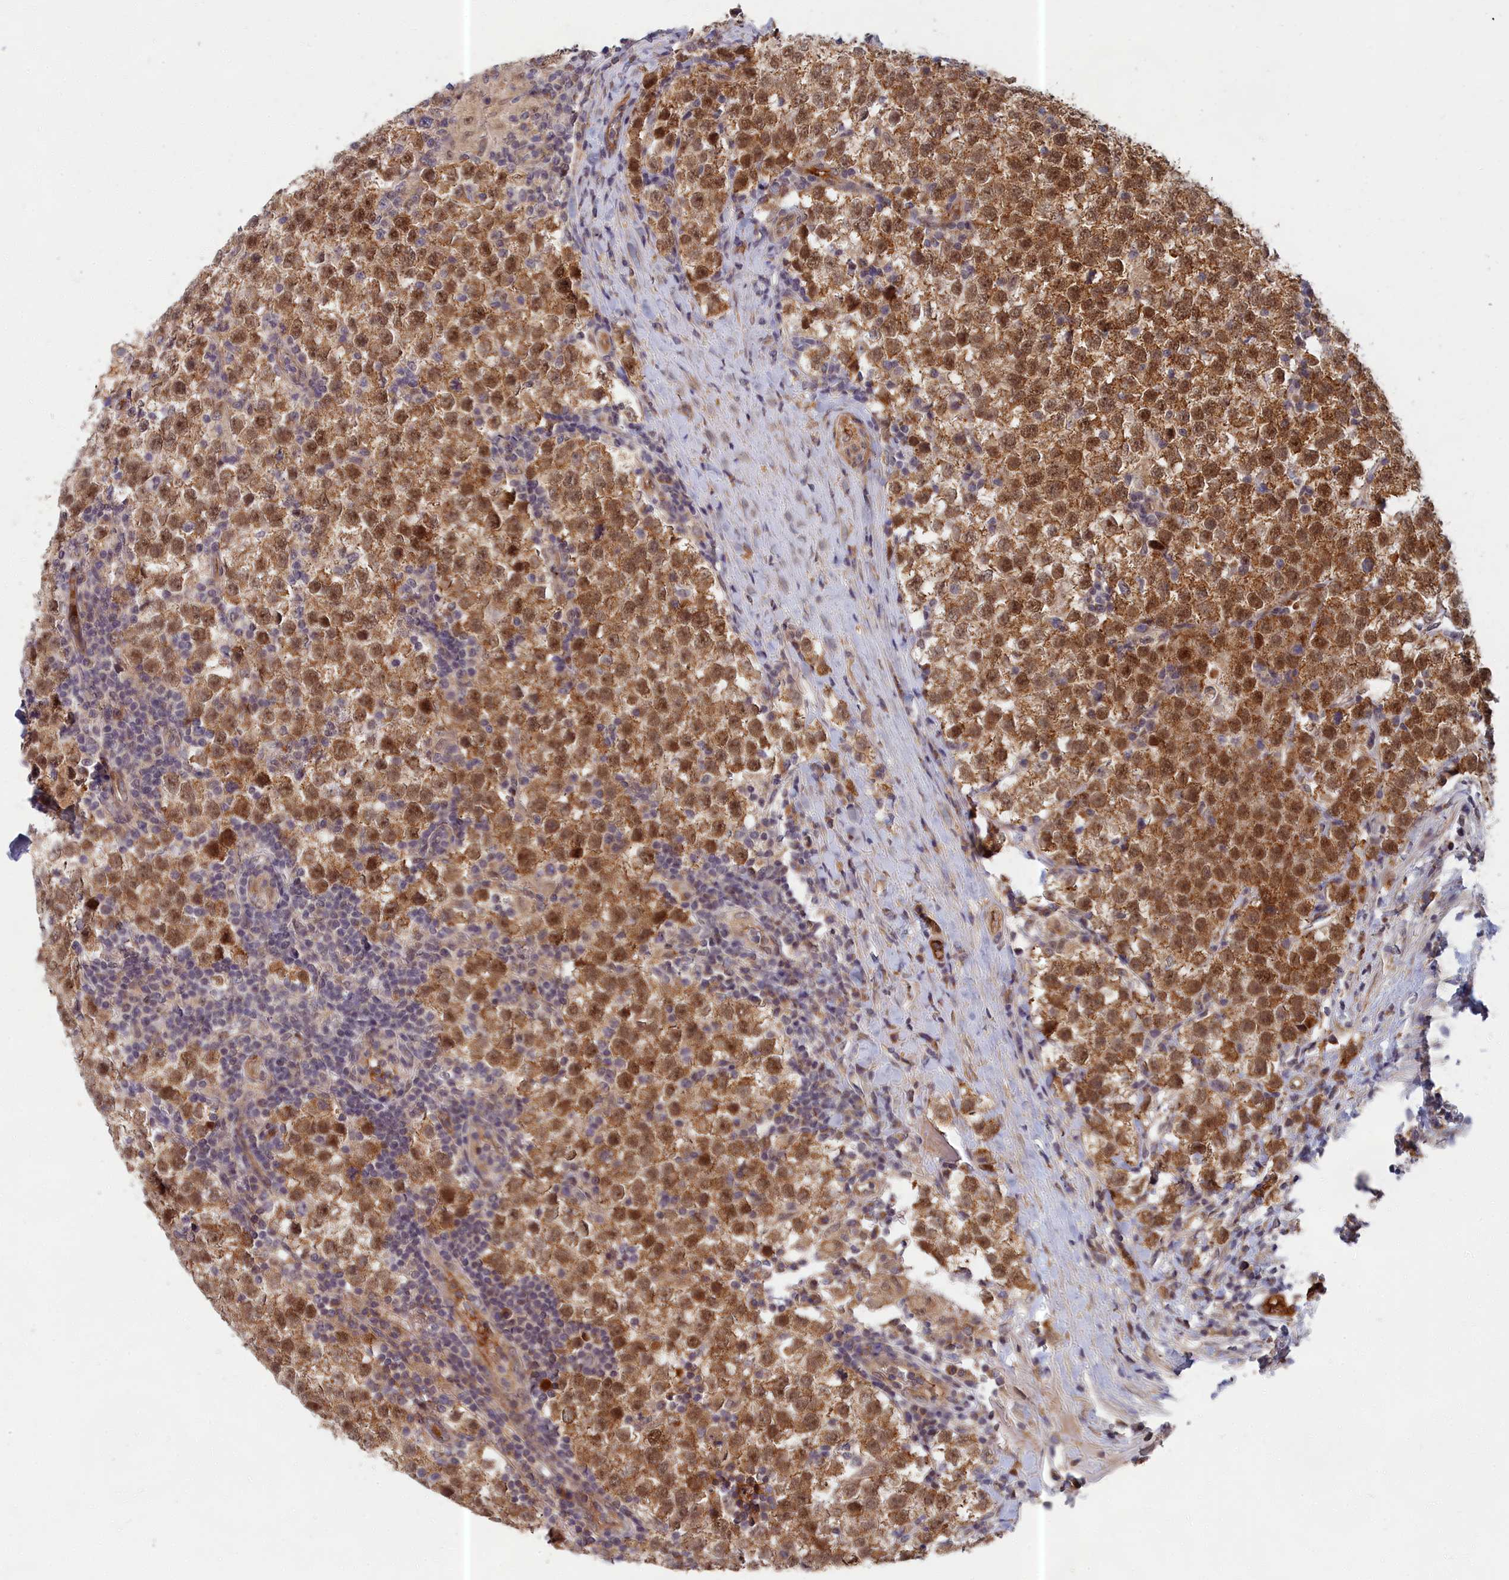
{"staining": {"intensity": "moderate", "quantity": ">75%", "location": "cytoplasmic/membranous,nuclear"}, "tissue": "testis cancer", "cell_type": "Tumor cells", "image_type": "cancer", "snomed": [{"axis": "morphology", "description": "Seminoma, NOS"}, {"axis": "topography", "description": "Testis"}], "caption": "Brown immunohistochemical staining in testis seminoma reveals moderate cytoplasmic/membranous and nuclear expression in approximately >75% of tumor cells.", "gene": "EARS2", "patient": {"sex": "male", "age": 34}}